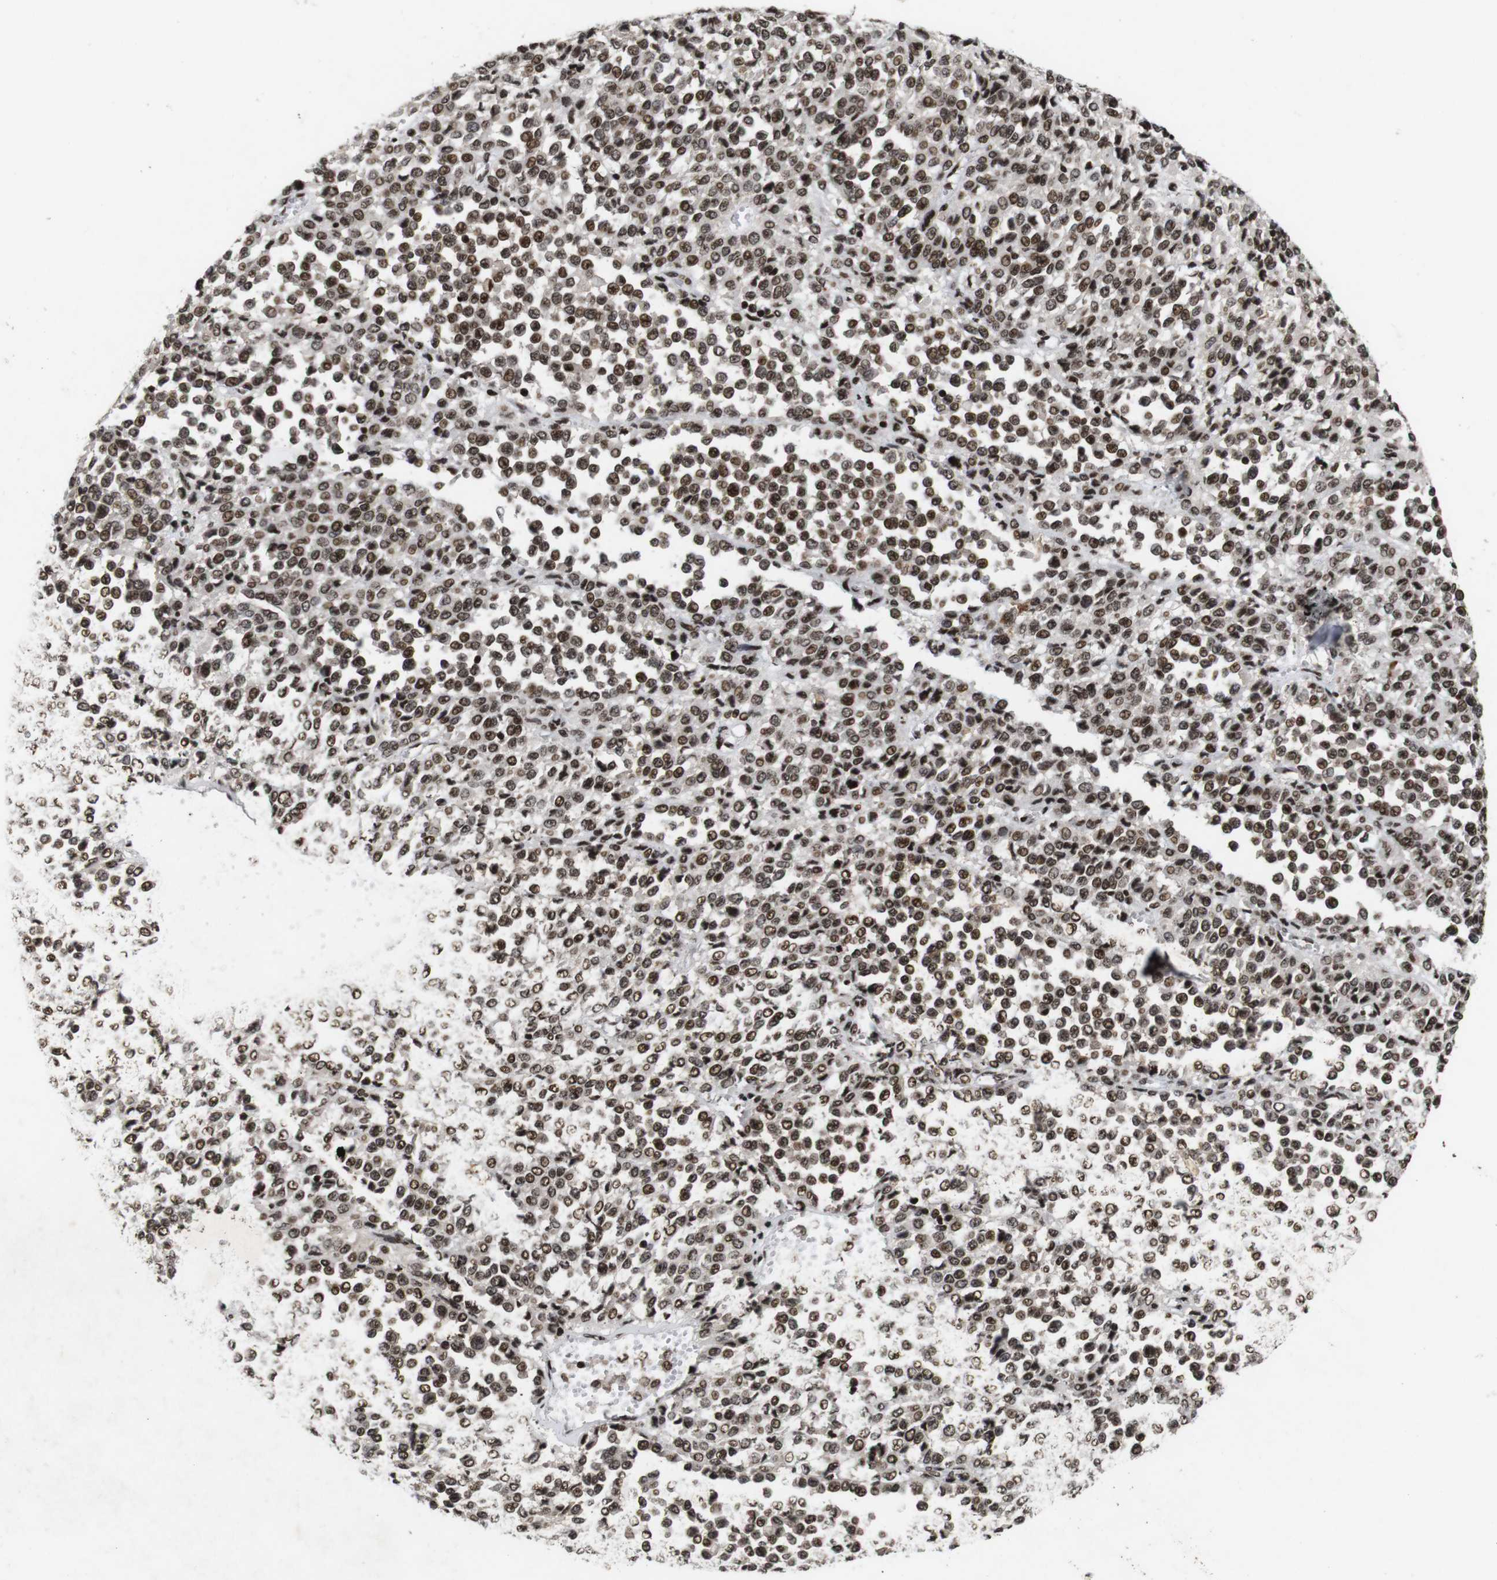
{"staining": {"intensity": "moderate", "quantity": ">75%", "location": "nuclear"}, "tissue": "melanoma", "cell_type": "Tumor cells", "image_type": "cancer", "snomed": [{"axis": "morphology", "description": "Malignant melanoma, Metastatic site"}, {"axis": "topography", "description": "Pancreas"}], "caption": "The micrograph reveals immunohistochemical staining of melanoma. There is moderate nuclear positivity is identified in about >75% of tumor cells.", "gene": "MAGEH1", "patient": {"sex": "female", "age": 30}}